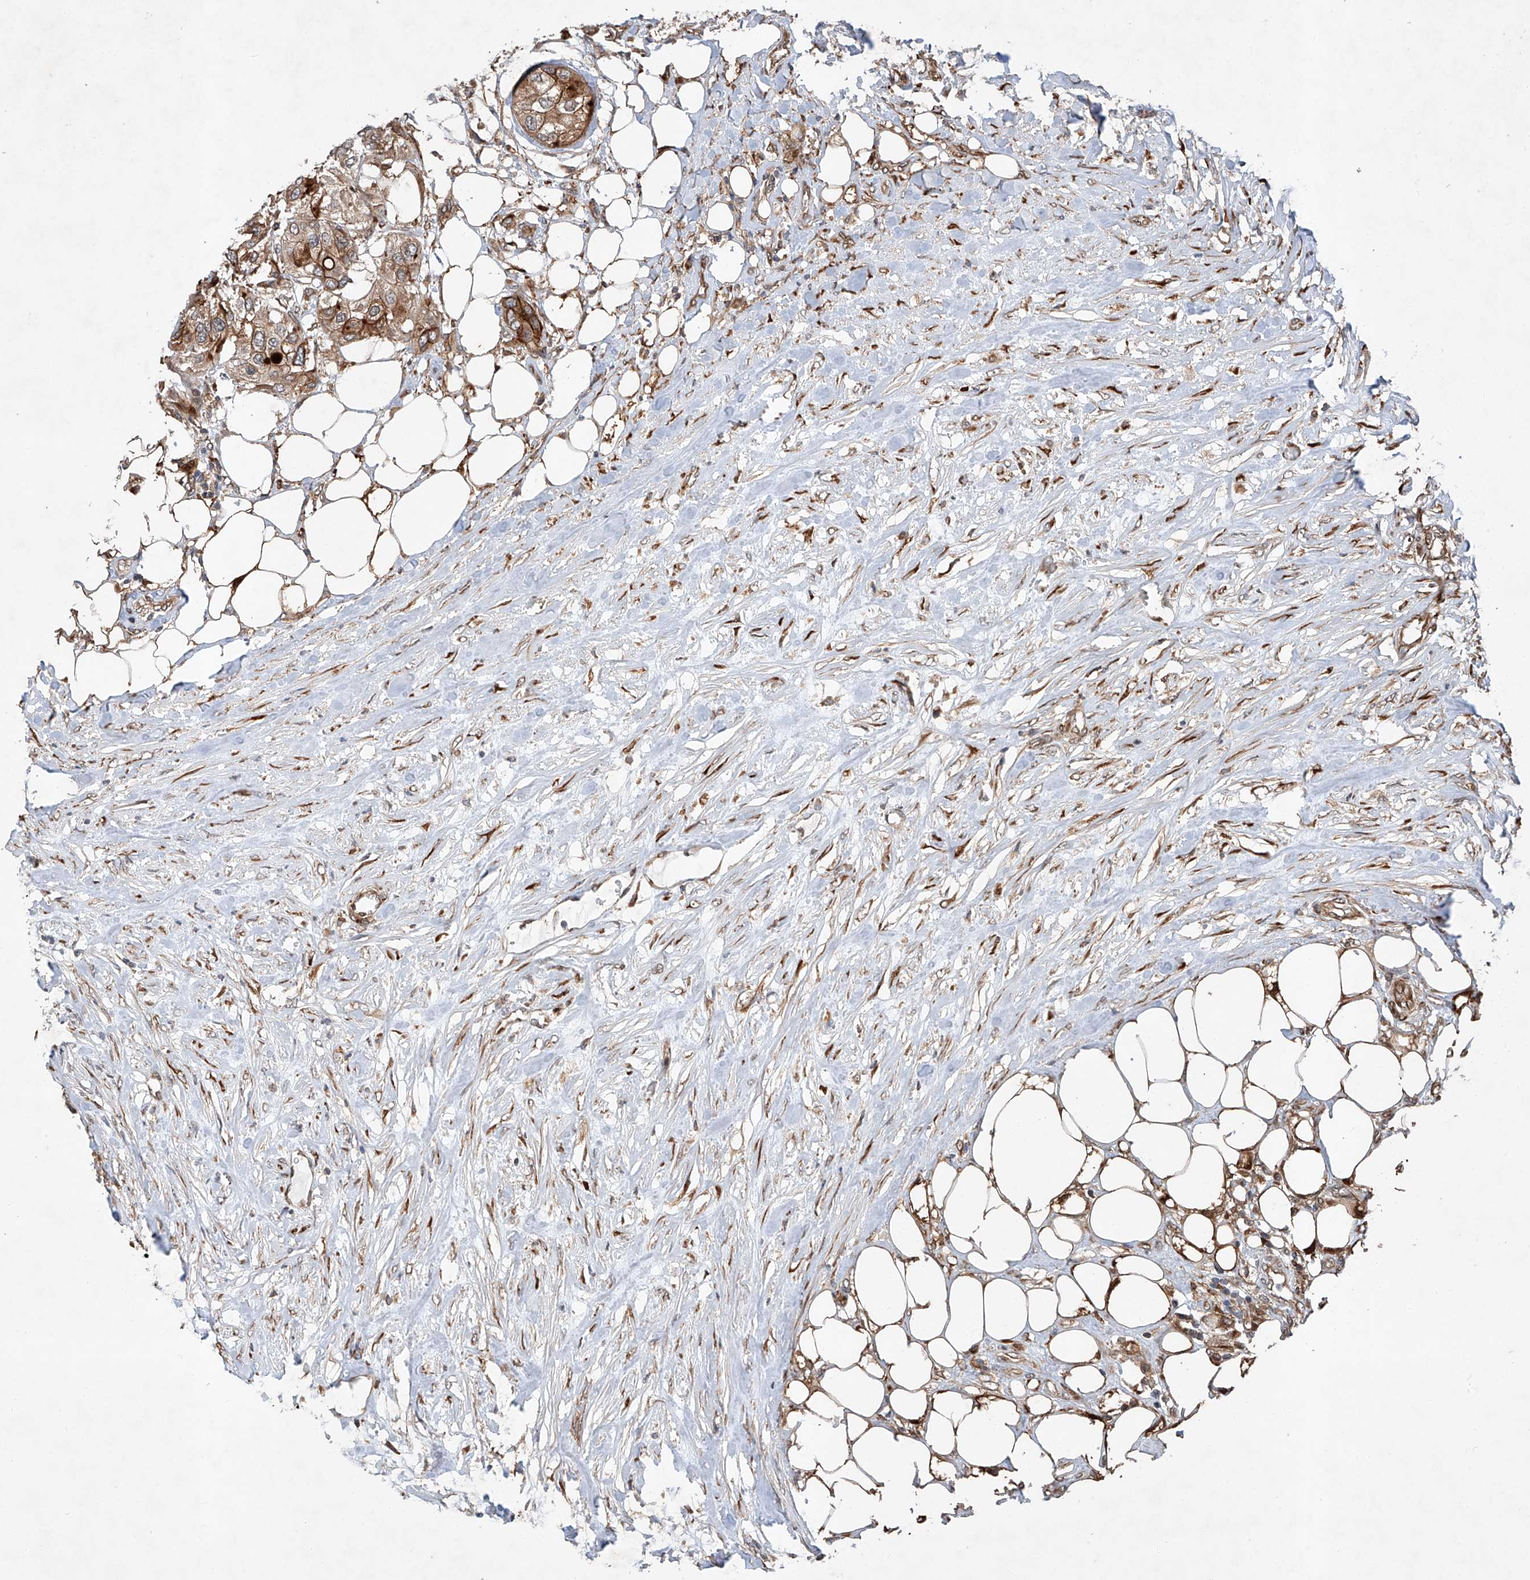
{"staining": {"intensity": "strong", "quantity": ">75%", "location": "cytoplasmic/membranous"}, "tissue": "urothelial cancer", "cell_type": "Tumor cells", "image_type": "cancer", "snomed": [{"axis": "morphology", "description": "Urothelial carcinoma, High grade"}, {"axis": "topography", "description": "Urinary bladder"}], "caption": "The image reveals a brown stain indicating the presence of a protein in the cytoplasmic/membranous of tumor cells in urothelial cancer. Immunohistochemistry (ihc) stains the protein in brown and the nuclei are stained blue.", "gene": "ZFP28", "patient": {"sex": "male", "age": 64}}